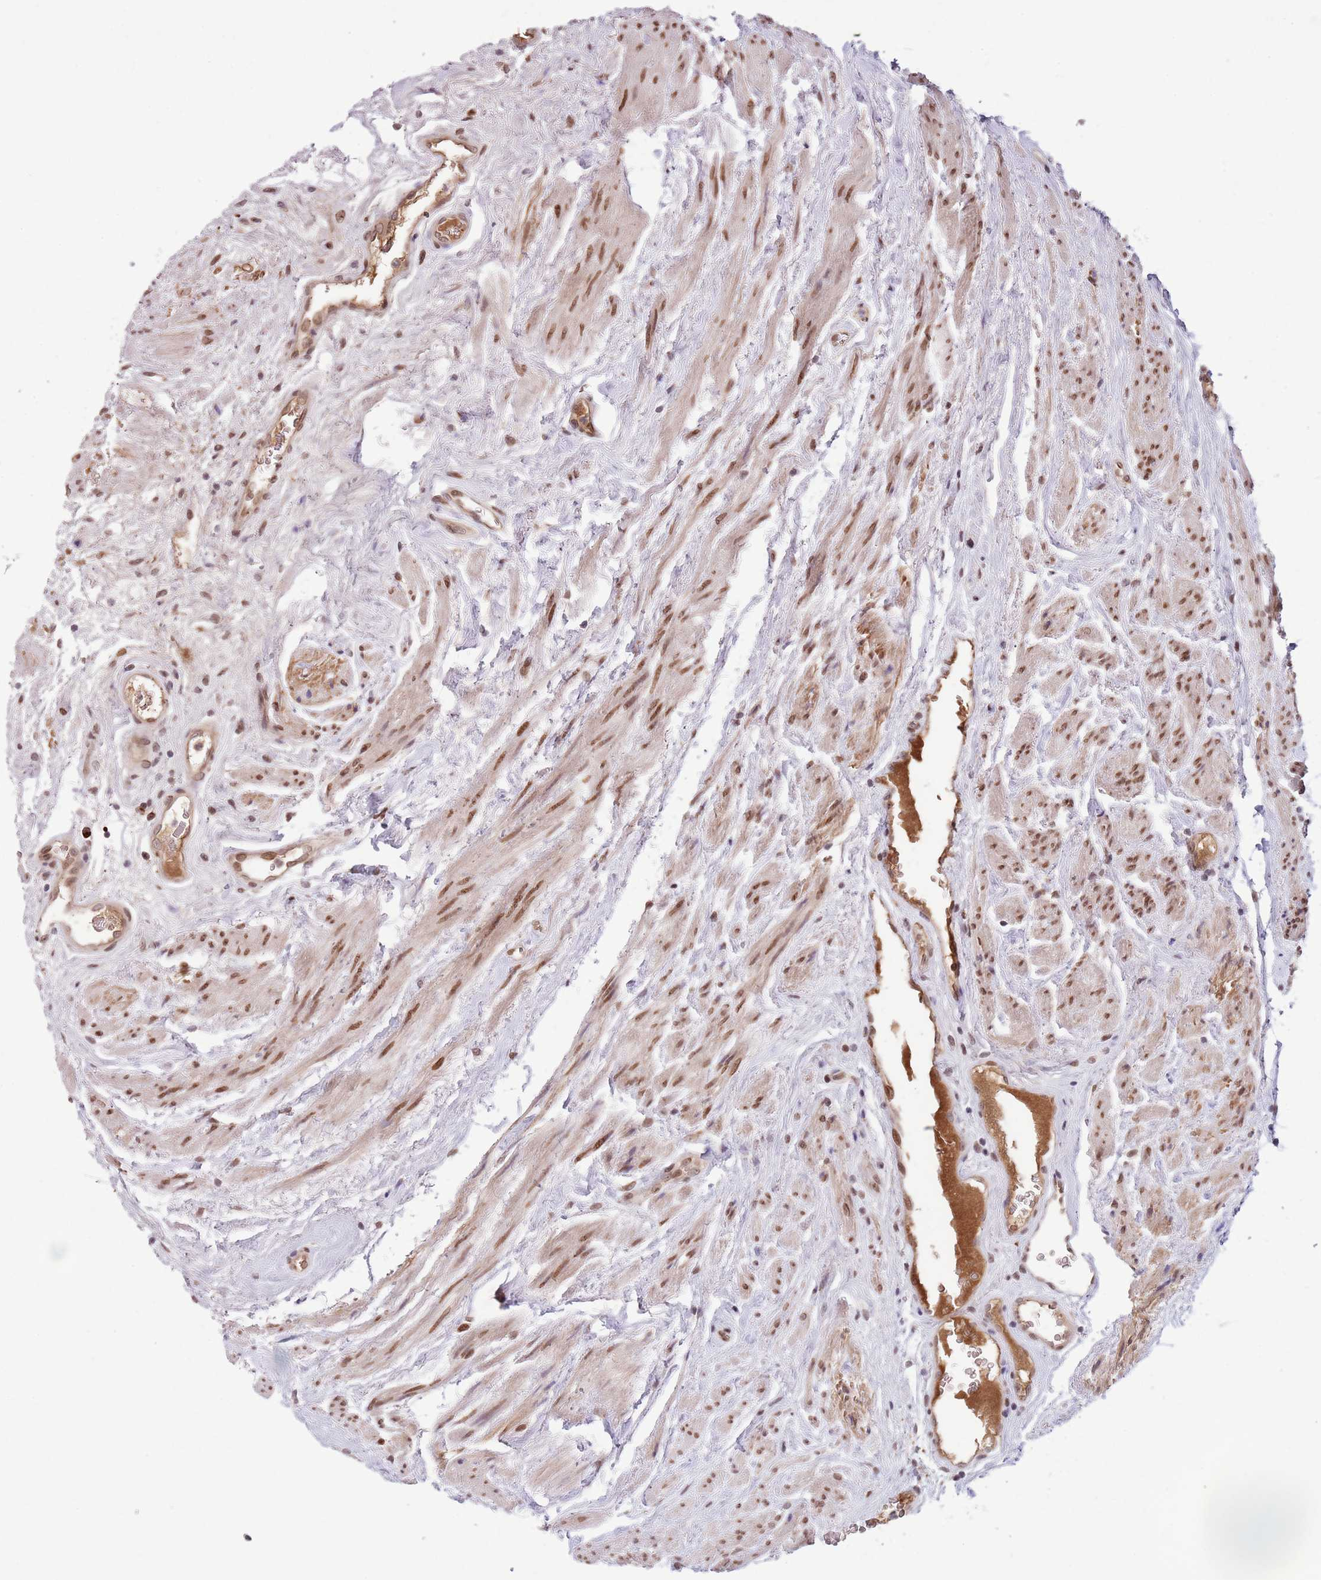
{"staining": {"intensity": "moderate", "quantity": ">75%", "location": "nuclear"}, "tissue": "prostate cancer", "cell_type": "Tumor cells", "image_type": "cancer", "snomed": [{"axis": "morphology", "description": "Adenocarcinoma, High grade"}, {"axis": "topography", "description": "Prostate and seminal vesicle, NOS"}], "caption": "Immunohistochemistry staining of prostate cancer (high-grade adenocarcinoma), which displays medium levels of moderate nuclear positivity in approximately >75% of tumor cells indicating moderate nuclear protein expression. The staining was performed using DAB (brown) for protein detection and nuclei were counterstained in hematoxylin (blue).", "gene": "SIPA1L3", "patient": {"sex": "male", "age": 64}}